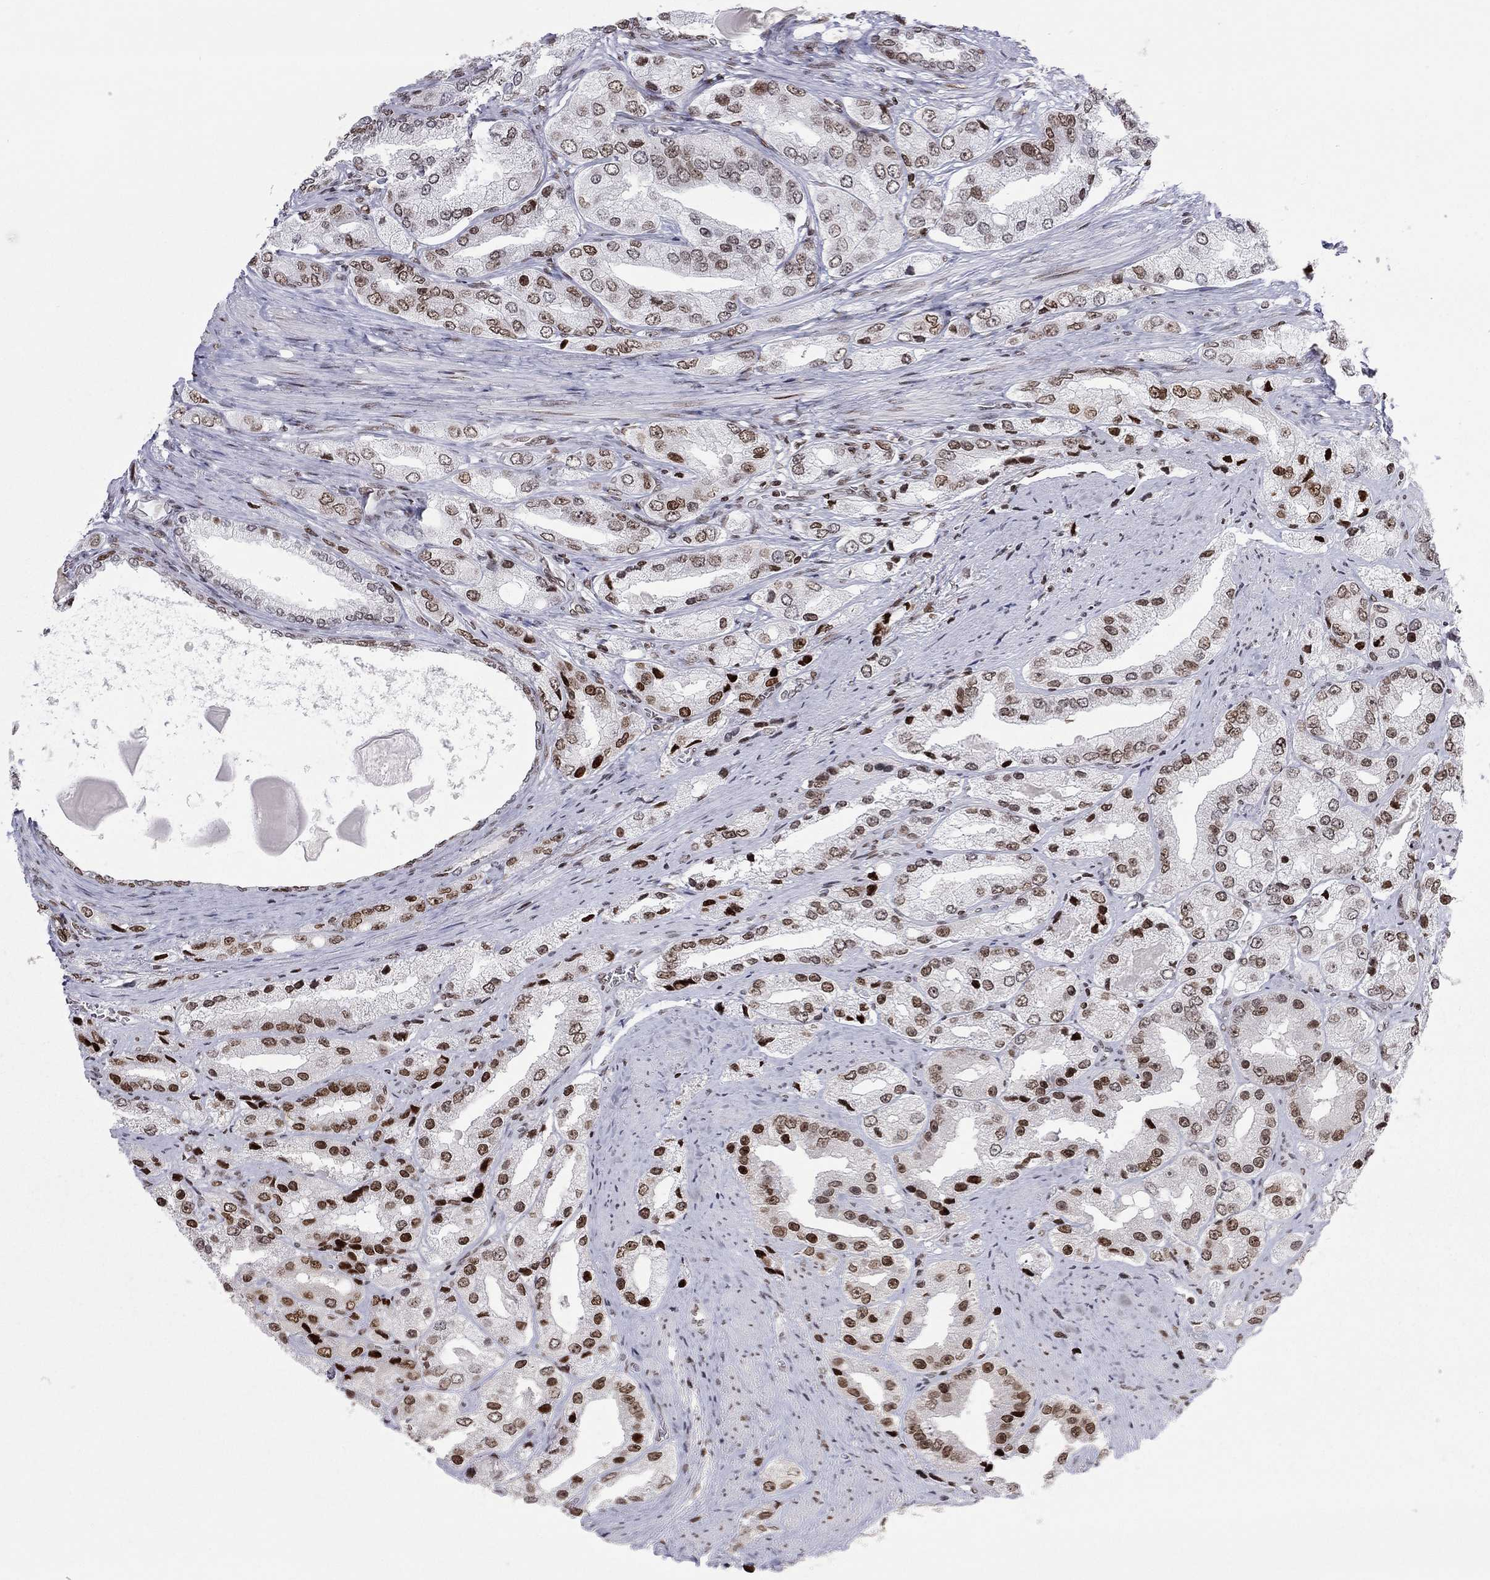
{"staining": {"intensity": "strong", "quantity": "25%-75%", "location": "nuclear"}, "tissue": "prostate cancer", "cell_type": "Tumor cells", "image_type": "cancer", "snomed": [{"axis": "morphology", "description": "Adenocarcinoma, Low grade"}, {"axis": "topography", "description": "Prostate"}], "caption": "Low-grade adenocarcinoma (prostate) tissue reveals strong nuclear expression in about 25%-75% of tumor cells", "gene": "H2AX", "patient": {"sex": "male", "age": 69}}